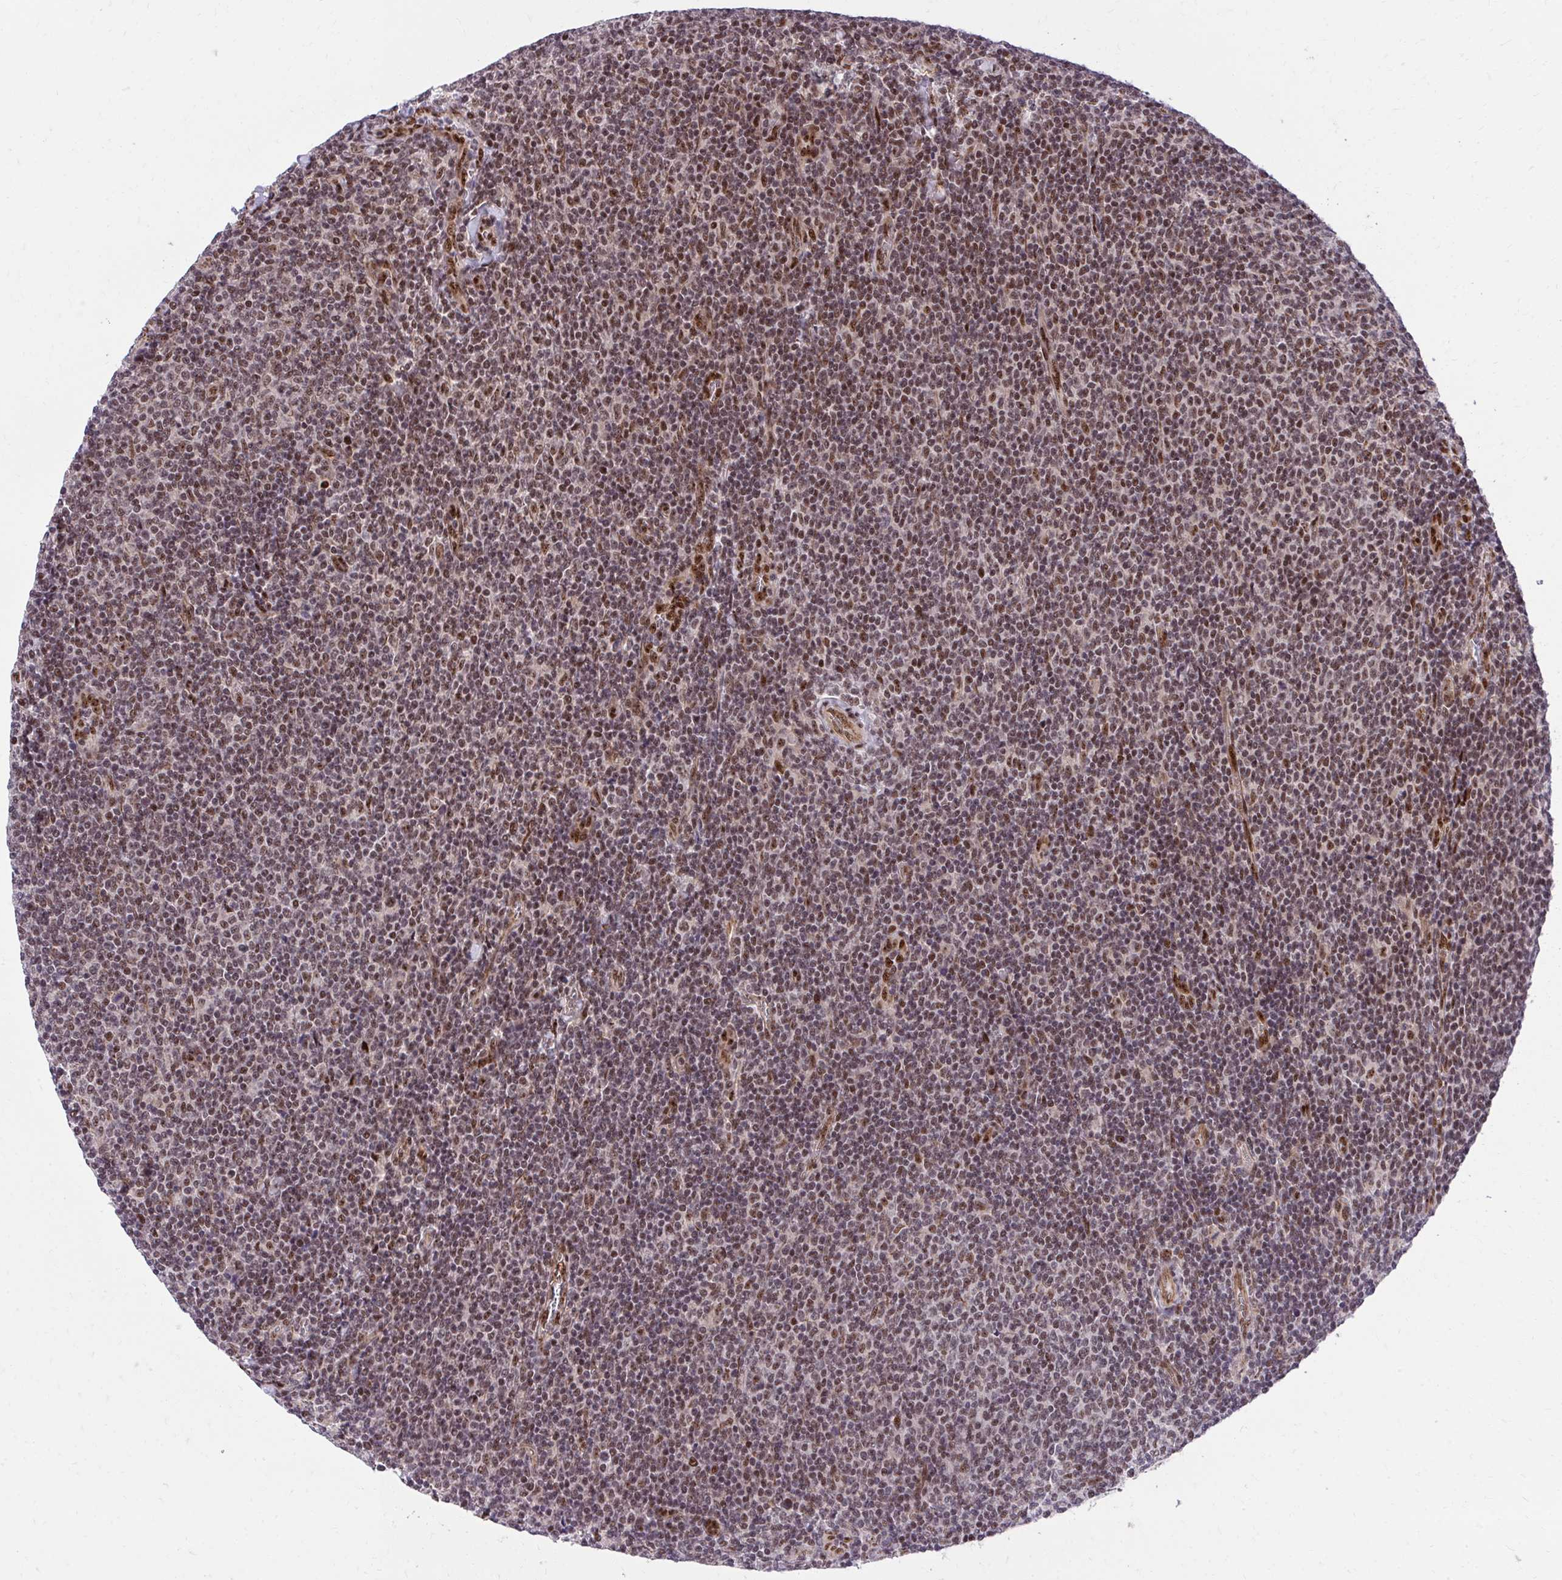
{"staining": {"intensity": "moderate", "quantity": "25%-75%", "location": "nuclear"}, "tissue": "lymphoma", "cell_type": "Tumor cells", "image_type": "cancer", "snomed": [{"axis": "morphology", "description": "Malignant lymphoma, non-Hodgkin's type, Low grade"}, {"axis": "topography", "description": "Lymph node"}], "caption": "This is an image of immunohistochemistry staining of malignant lymphoma, non-Hodgkin's type (low-grade), which shows moderate positivity in the nuclear of tumor cells.", "gene": "HOXA4", "patient": {"sex": "male", "age": 52}}